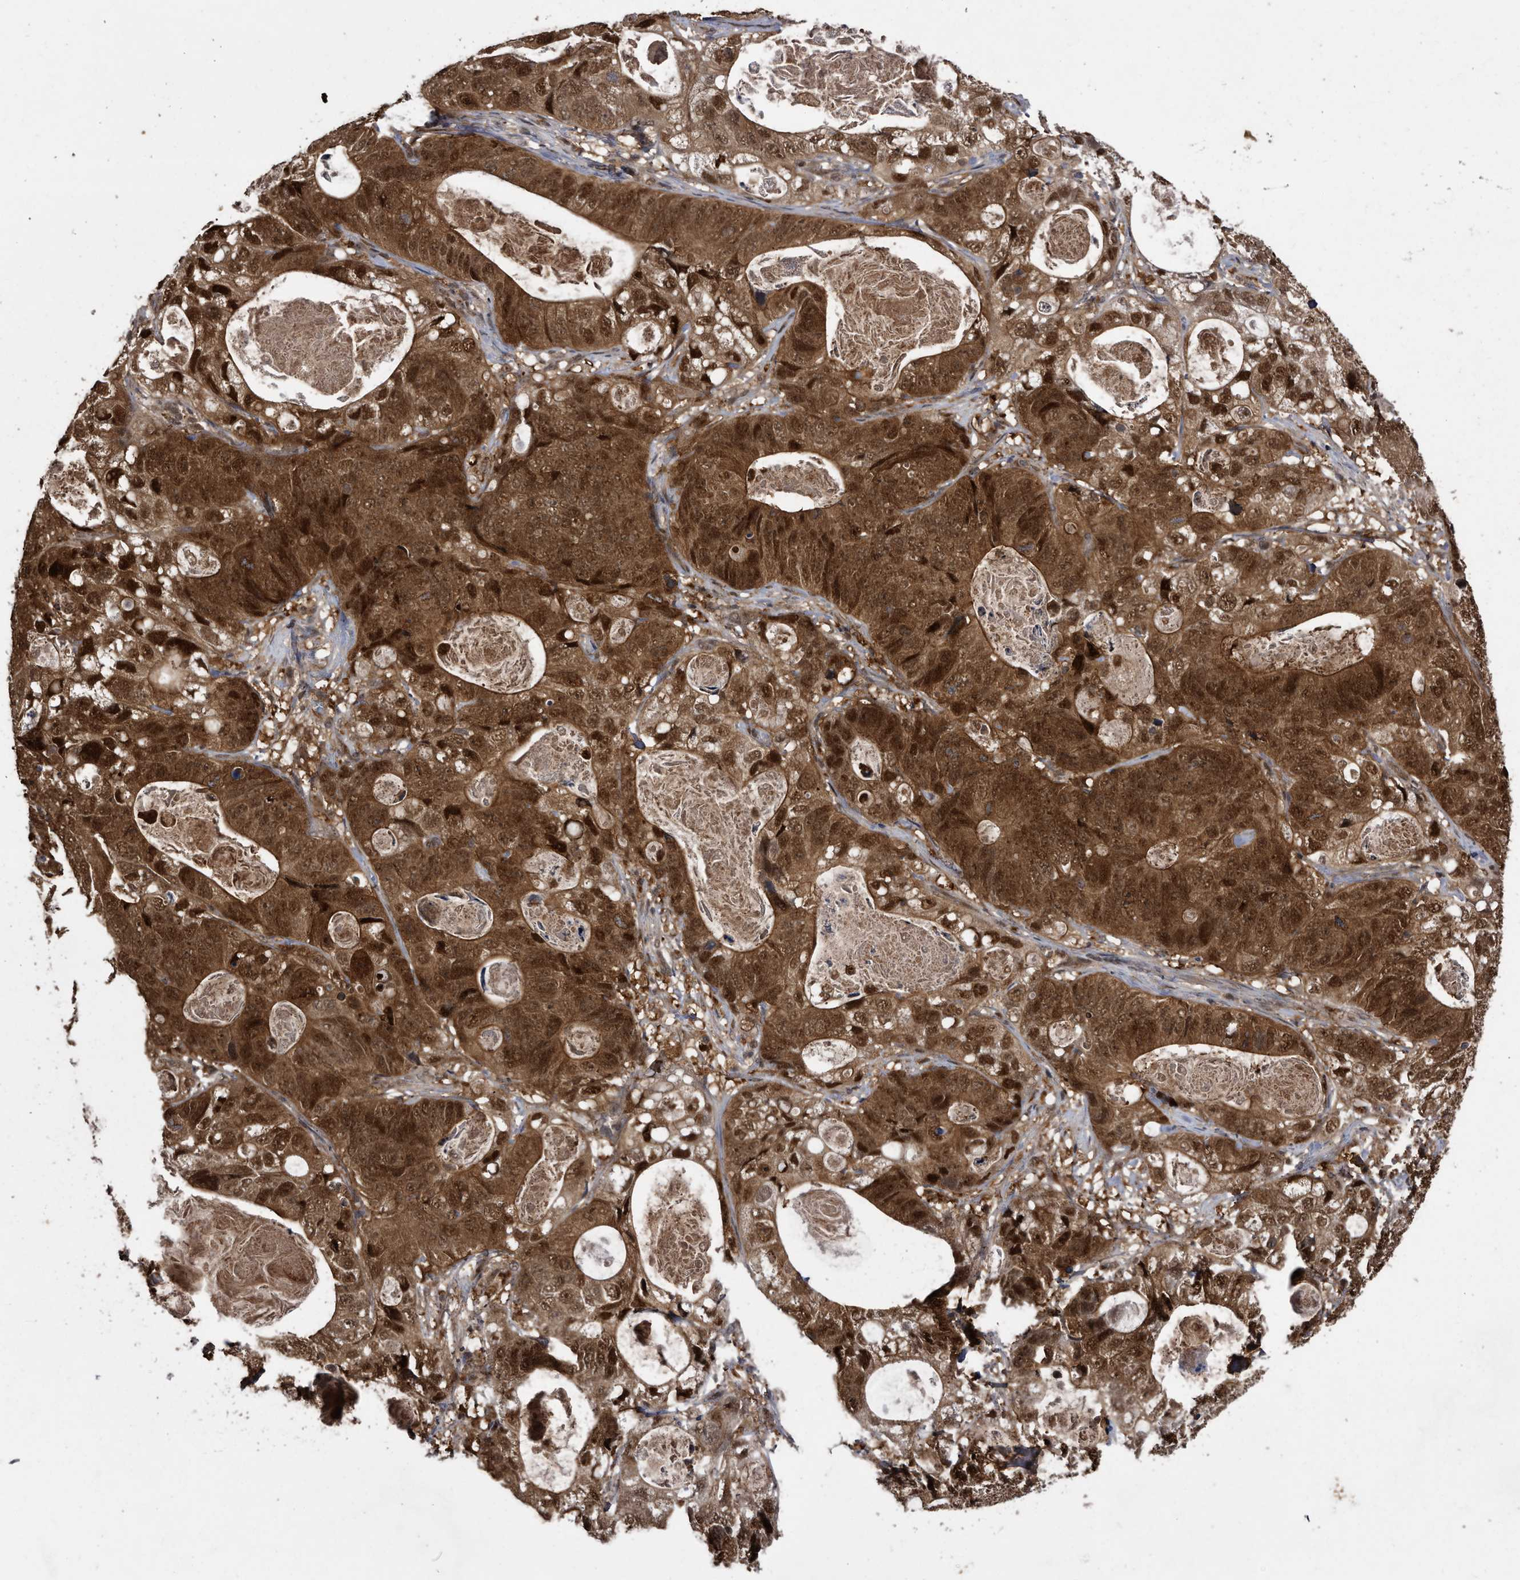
{"staining": {"intensity": "strong", "quantity": ">75%", "location": "cytoplasmic/membranous"}, "tissue": "stomach cancer", "cell_type": "Tumor cells", "image_type": "cancer", "snomed": [{"axis": "morphology", "description": "Normal tissue, NOS"}, {"axis": "morphology", "description": "Adenocarcinoma, NOS"}, {"axis": "topography", "description": "Stomach"}], "caption": "Protein staining of stomach adenocarcinoma tissue displays strong cytoplasmic/membranous staining in approximately >75% of tumor cells.", "gene": "RAD23B", "patient": {"sex": "female", "age": 89}}